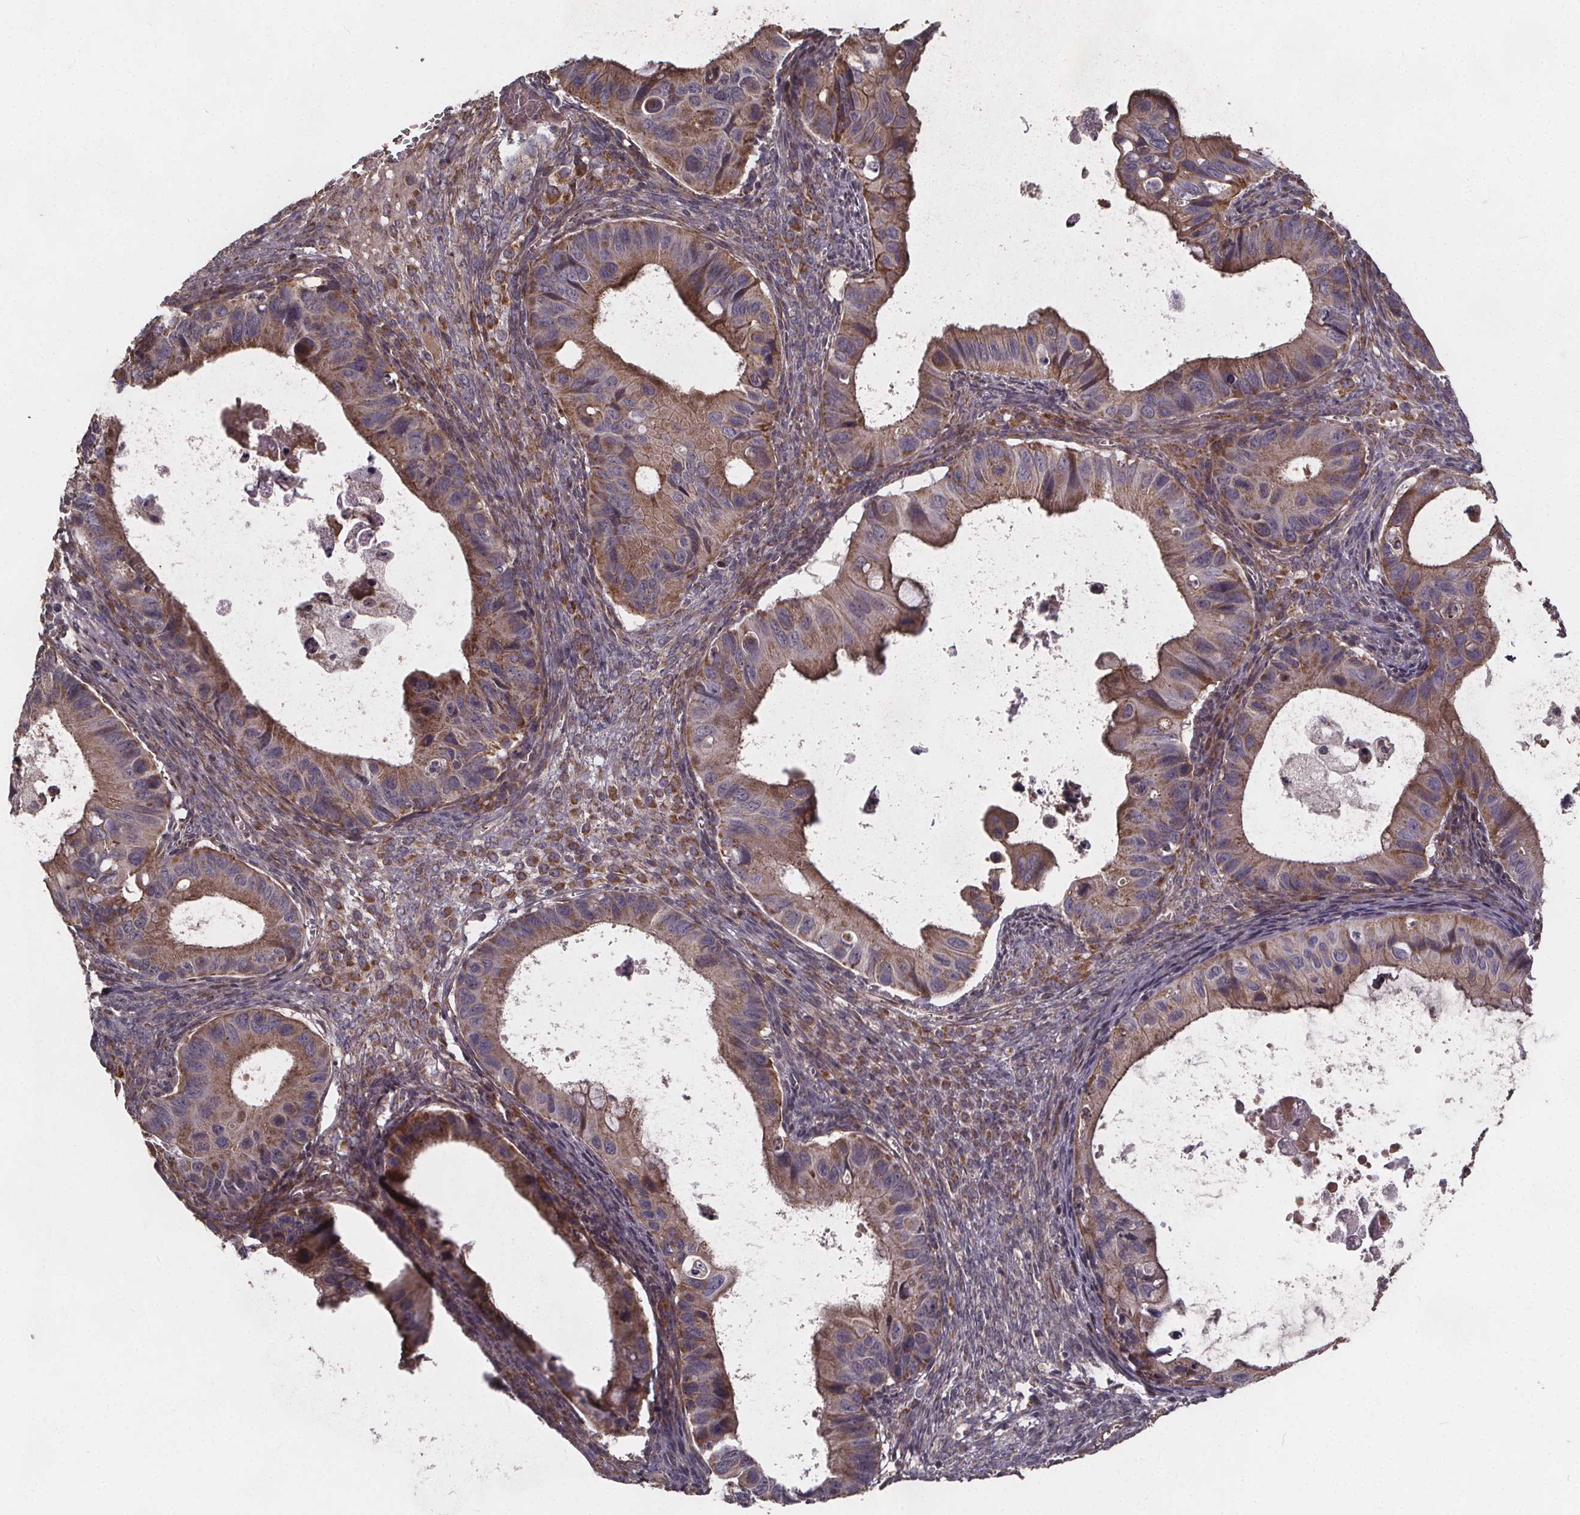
{"staining": {"intensity": "moderate", "quantity": ">75%", "location": "cytoplasmic/membranous"}, "tissue": "ovarian cancer", "cell_type": "Tumor cells", "image_type": "cancer", "snomed": [{"axis": "morphology", "description": "Cystadenocarcinoma, mucinous, NOS"}, {"axis": "topography", "description": "Ovary"}], "caption": "High-magnification brightfield microscopy of ovarian cancer (mucinous cystadenocarcinoma) stained with DAB (brown) and counterstained with hematoxylin (blue). tumor cells exhibit moderate cytoplasmic/membranous expression is seen in approximately>75% of cells. (brown staining indicates protein expression, while blue staining denotes nuclei).", "gene": "YME1L1", "patient": {"sex": "female", "age": 64}}